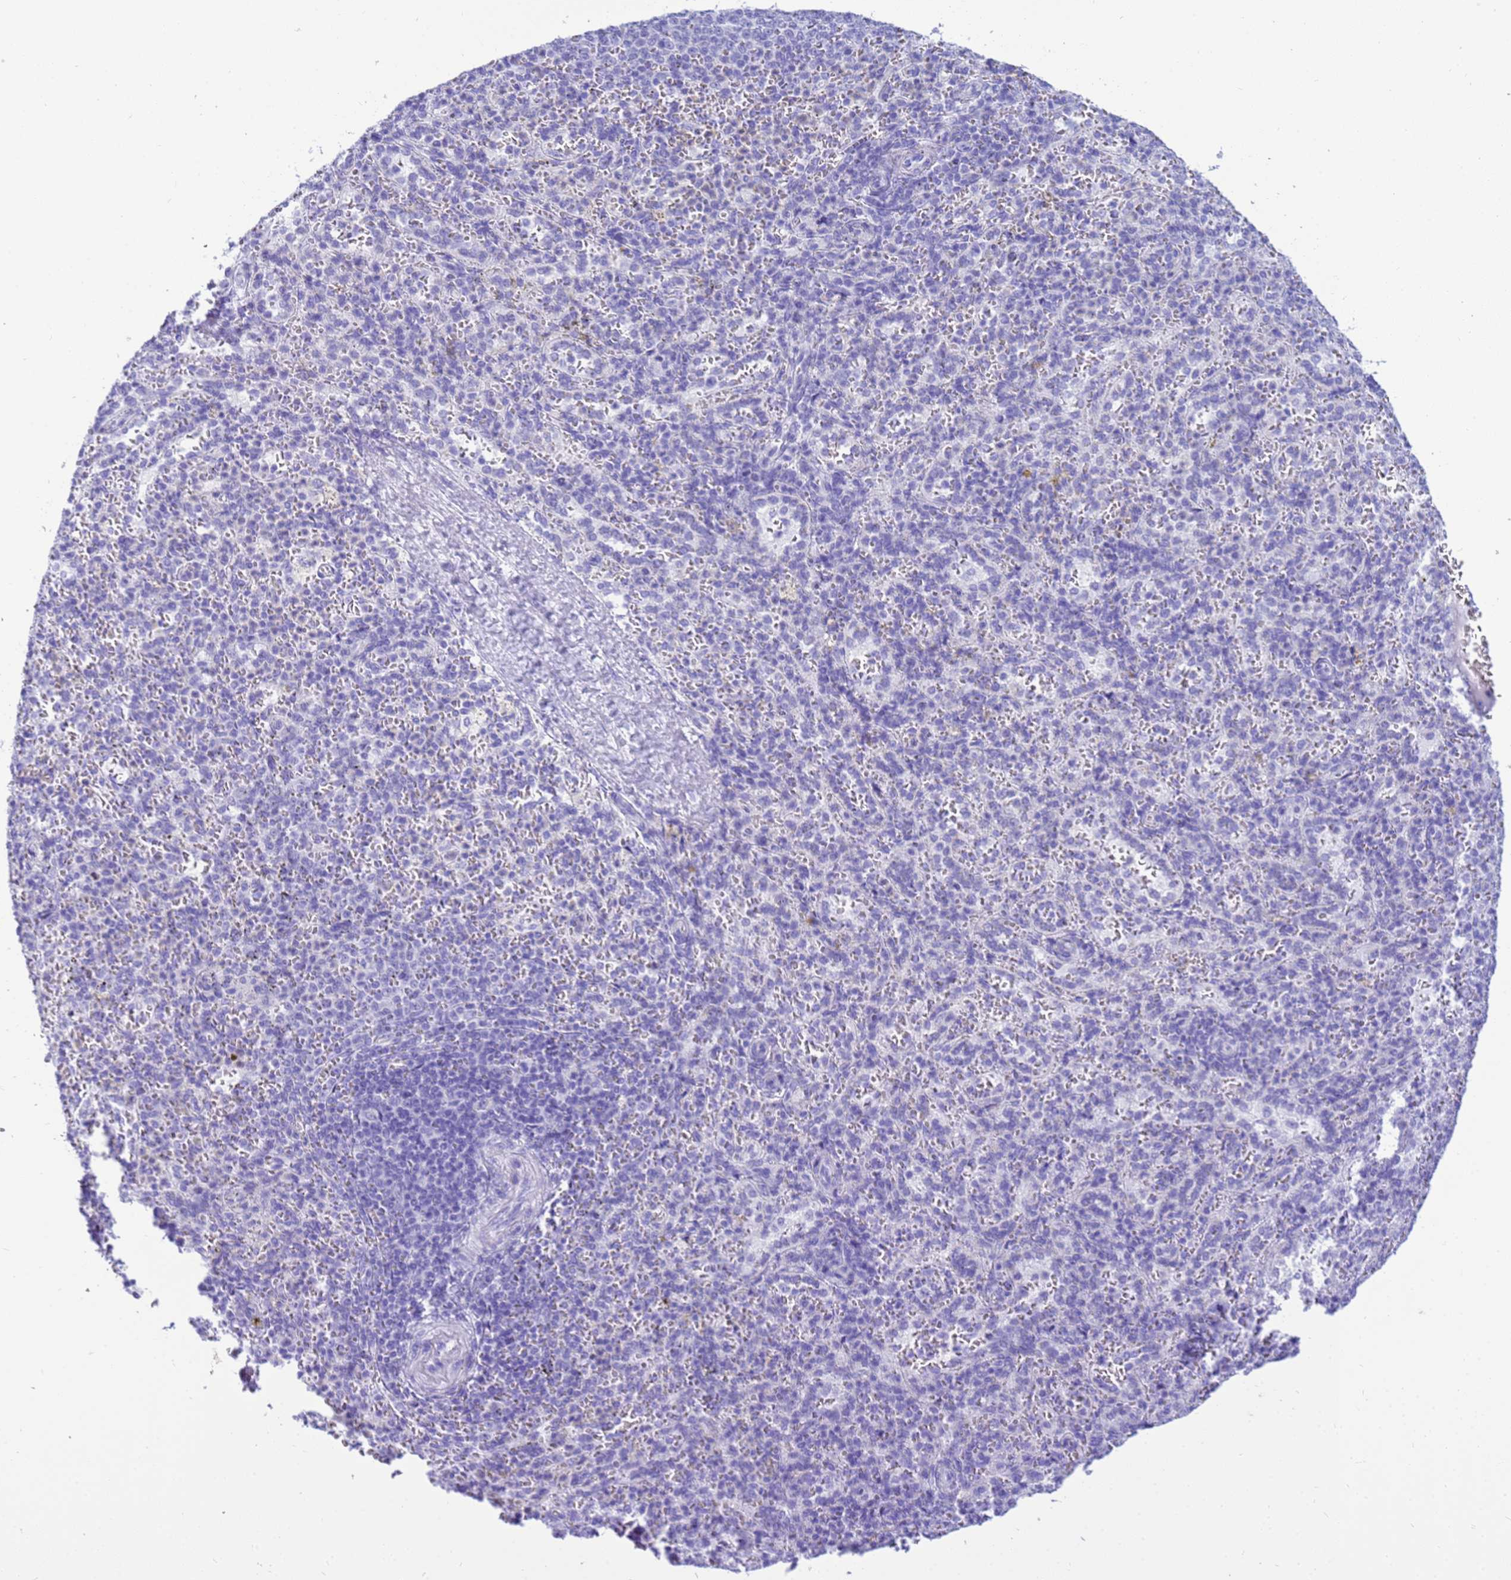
{"staining": {"intensity": "negative", "quantity": "none", "location": "none"}, "tissue": "spleen", "cell_type": "Cells in red pulp", "image_type": "normal", "snomed": [{"axis": "morphology", "description": "Normal tissue, NOS"}, {"axis": "topography", "description": "Spleen"}], "caption": "The photomicrograph demonstrates no significant staining in cells in red pulp of spleen. Brightfield microscopy of immunohistochemistry stained with DAB (brown) and hematoxylin (blue), captured at high magnification.", "gene": "STATH", "patient": {"sex": "female", "age": 21}}